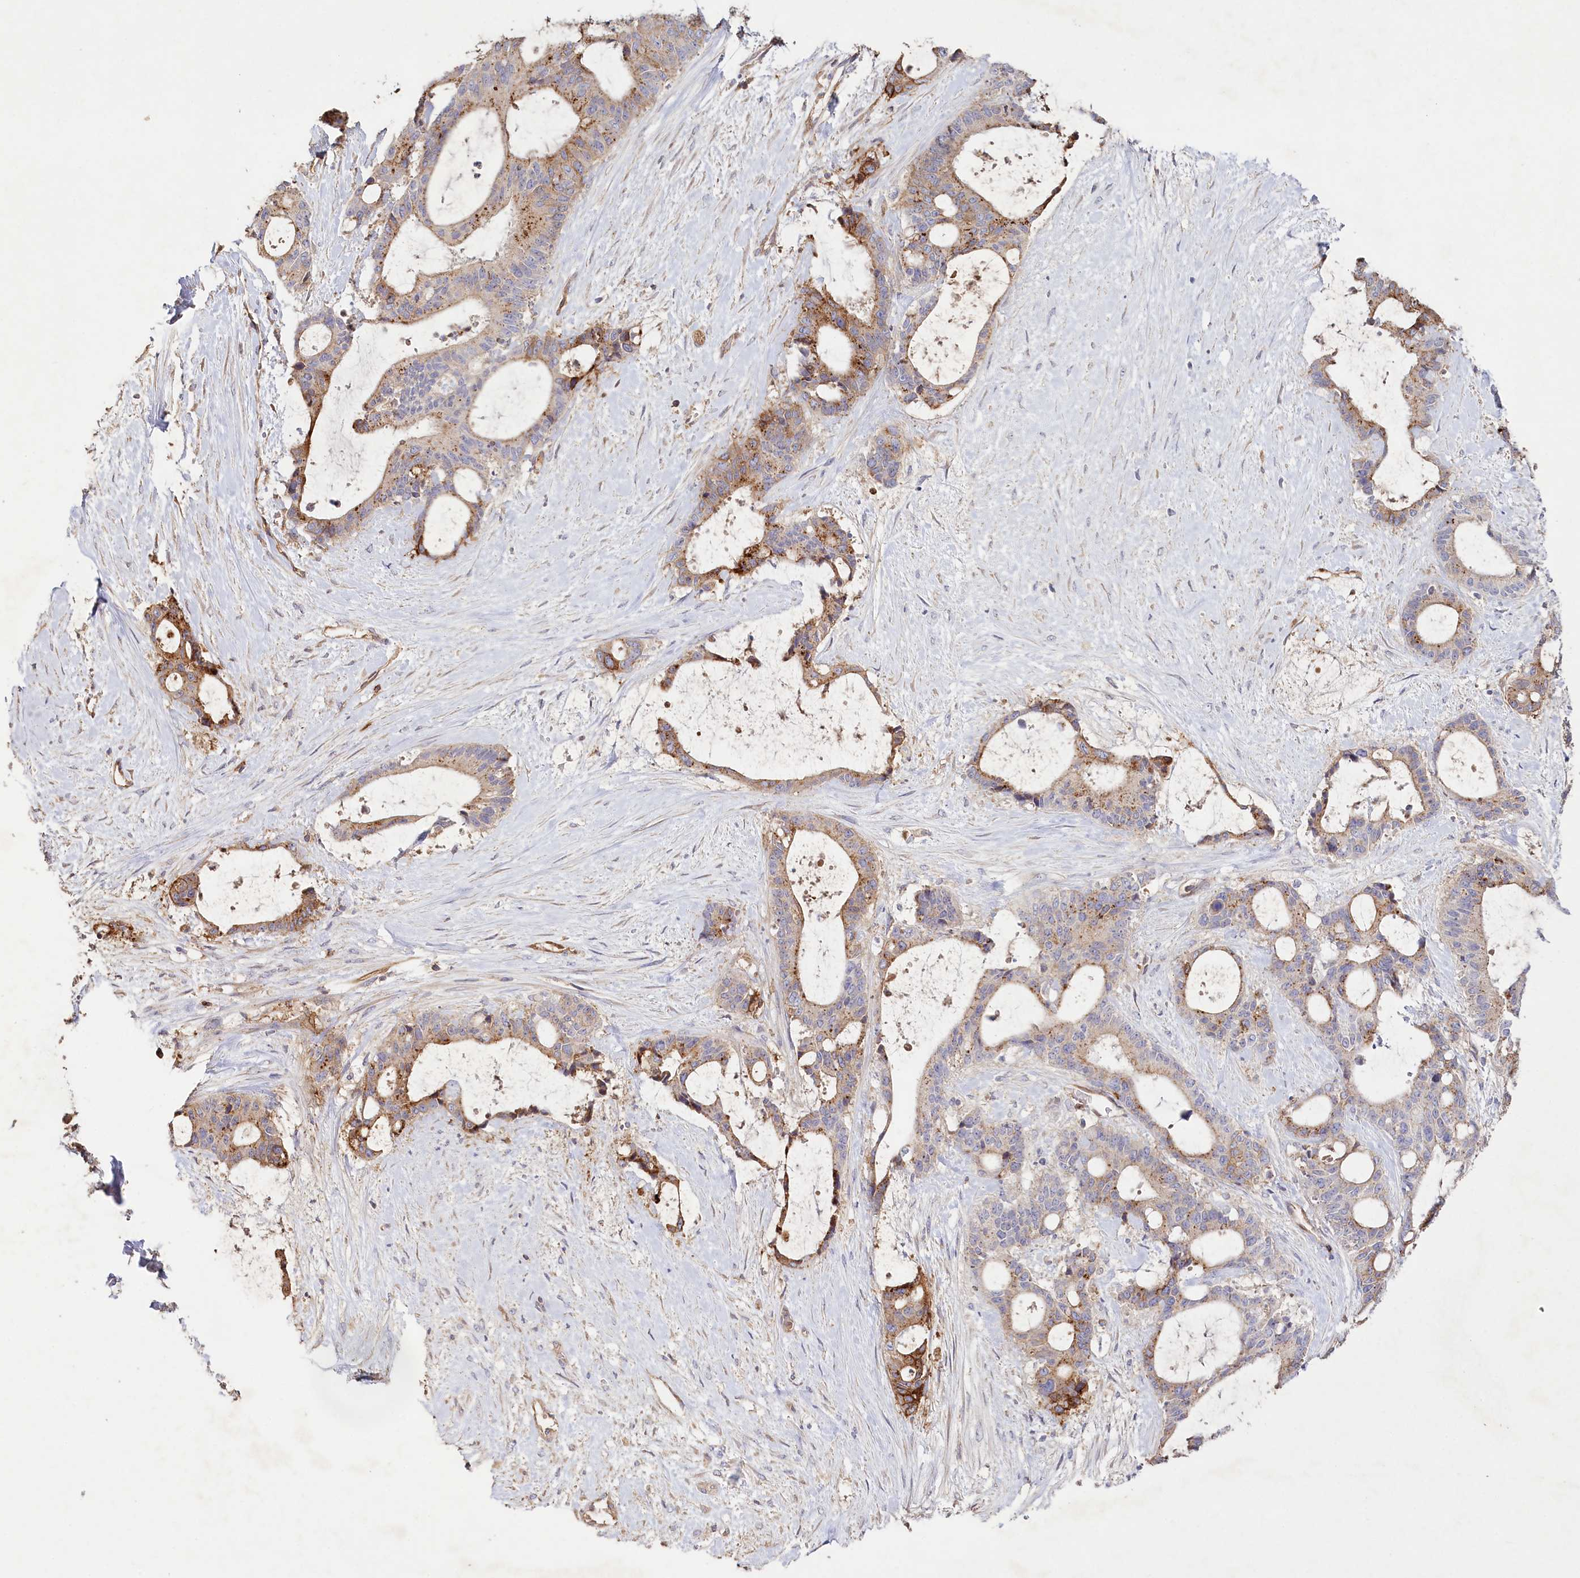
{"staining": {"intensity": "moderate", "quantity": "25%-75%", "location": "cytoplasmic/membranous"}, "tissue": "liver cancer", "cell_type": "Tumor cells", "image_type": "cancer", "snomed": [{"axis": "morphology", "description": "Normal tissue, NOS"}, {"axis": "morphology", "description": "Cholangiocarcinoma"}, {"axis": "topography", "description": "Liver"}, {"axis": "topography", "description": "Peripheral nerve tissue"}], "caption": "The image demonstrates staining of cholangiocarcinoma (liver), revealing moderate cytoplasmic/membranous protein staining (brown color) within tumor cells. The staining was performed using DAB, with brown indicating positive protein expression. Nuclei are stained blue with hematoxylin.", "gene": "RBP5", "patient": {"sex": "female", "age": 73}}